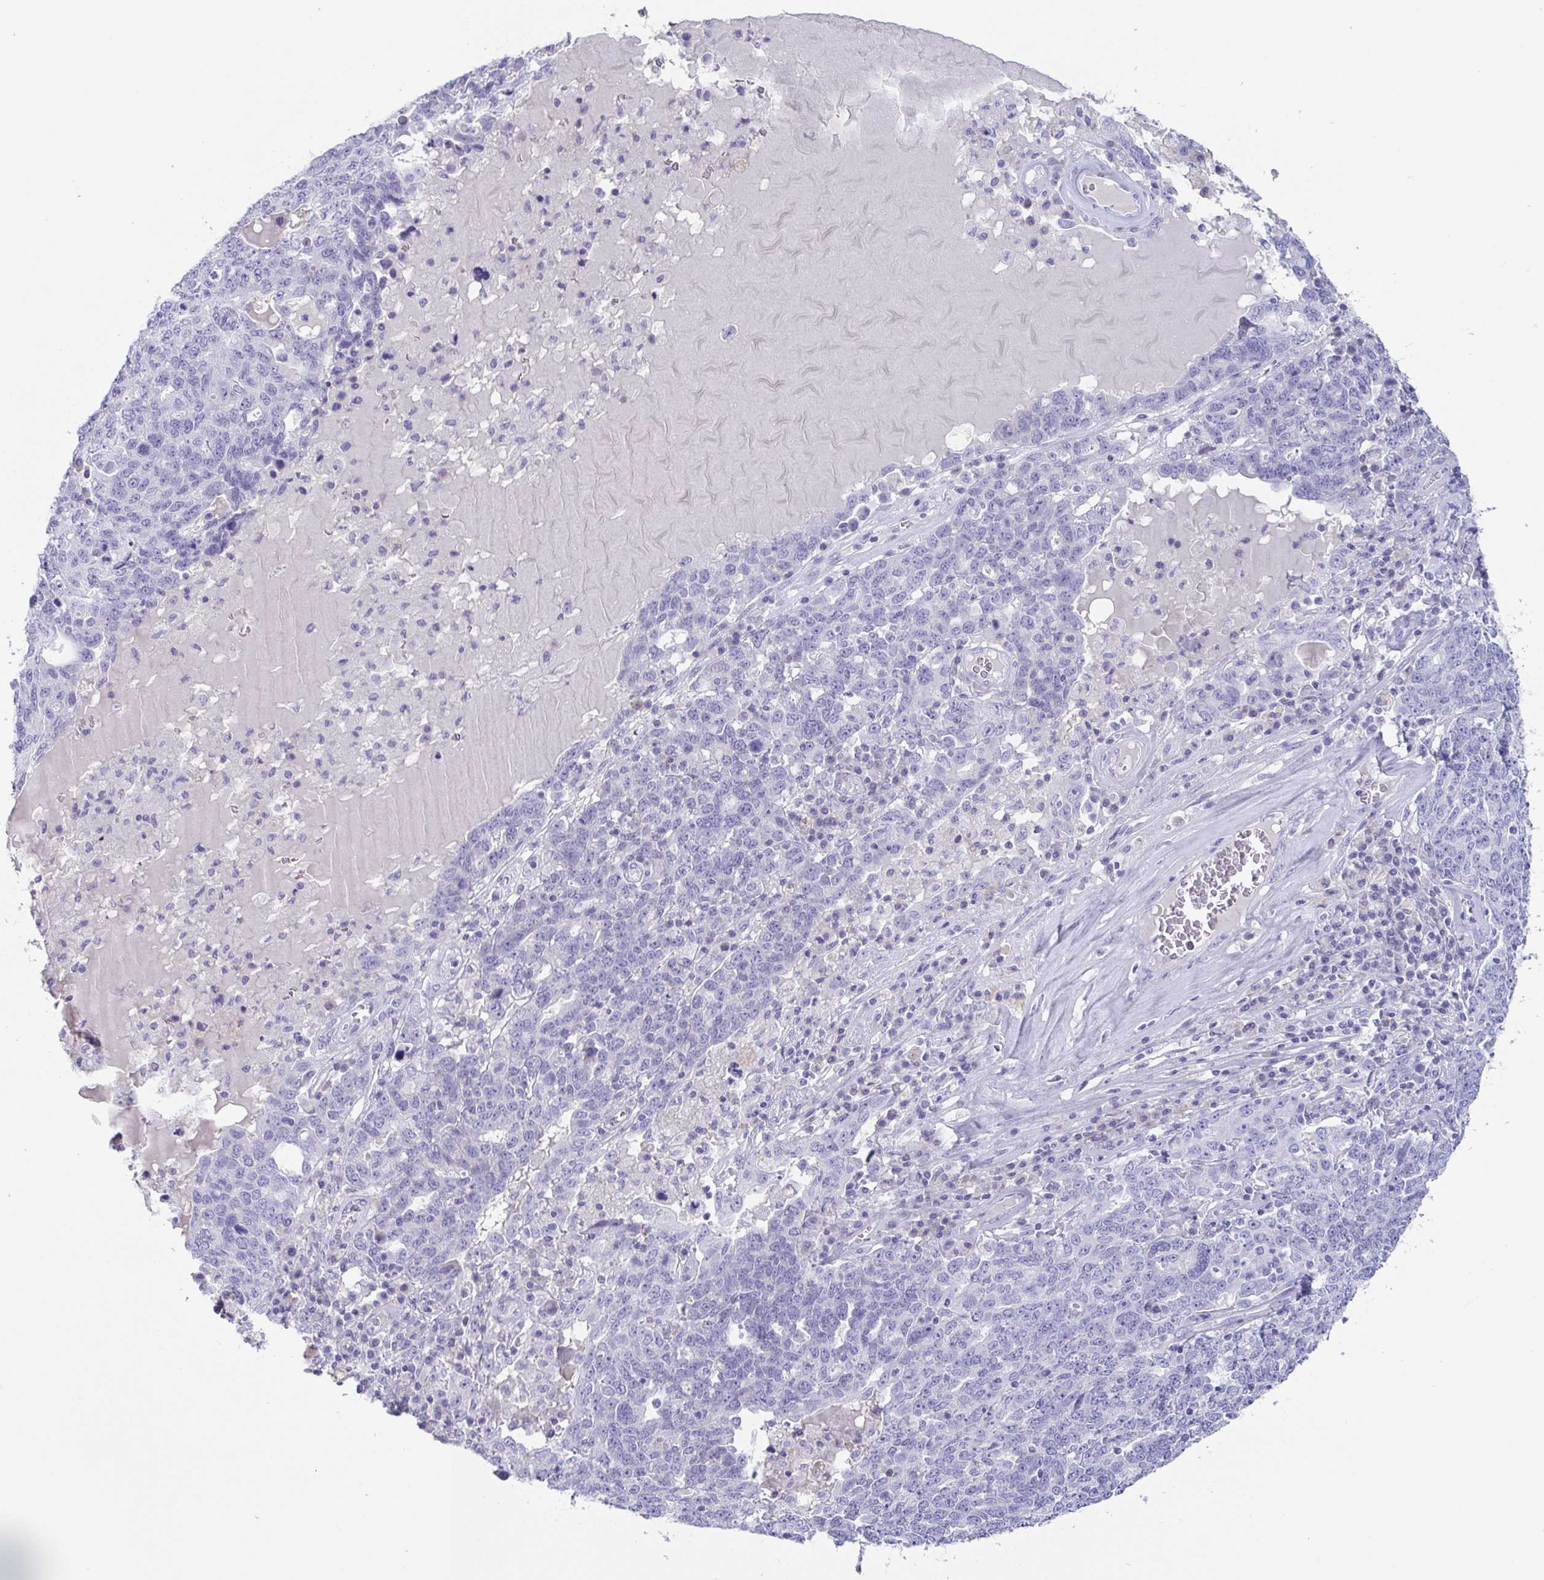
{"staining": {"intensity": "negative", "quantity": "none", "location": "none"}, "tissue": "ovarian cancer", "cell_type": "Tumor cells", "image_type": "cancer", "snomed": [{"axis": "morphology", "description": "Carcinoma, endometroid"}, {"axis": "topography", "description": "Ovary"}], "caption": "IHC histopathology image of human ovarian cancer stained for a protein (brown), which shows no expression in tumor cells.", "gene": "PLA2G1B", "patient": {"sex": "female", "age": 62}}